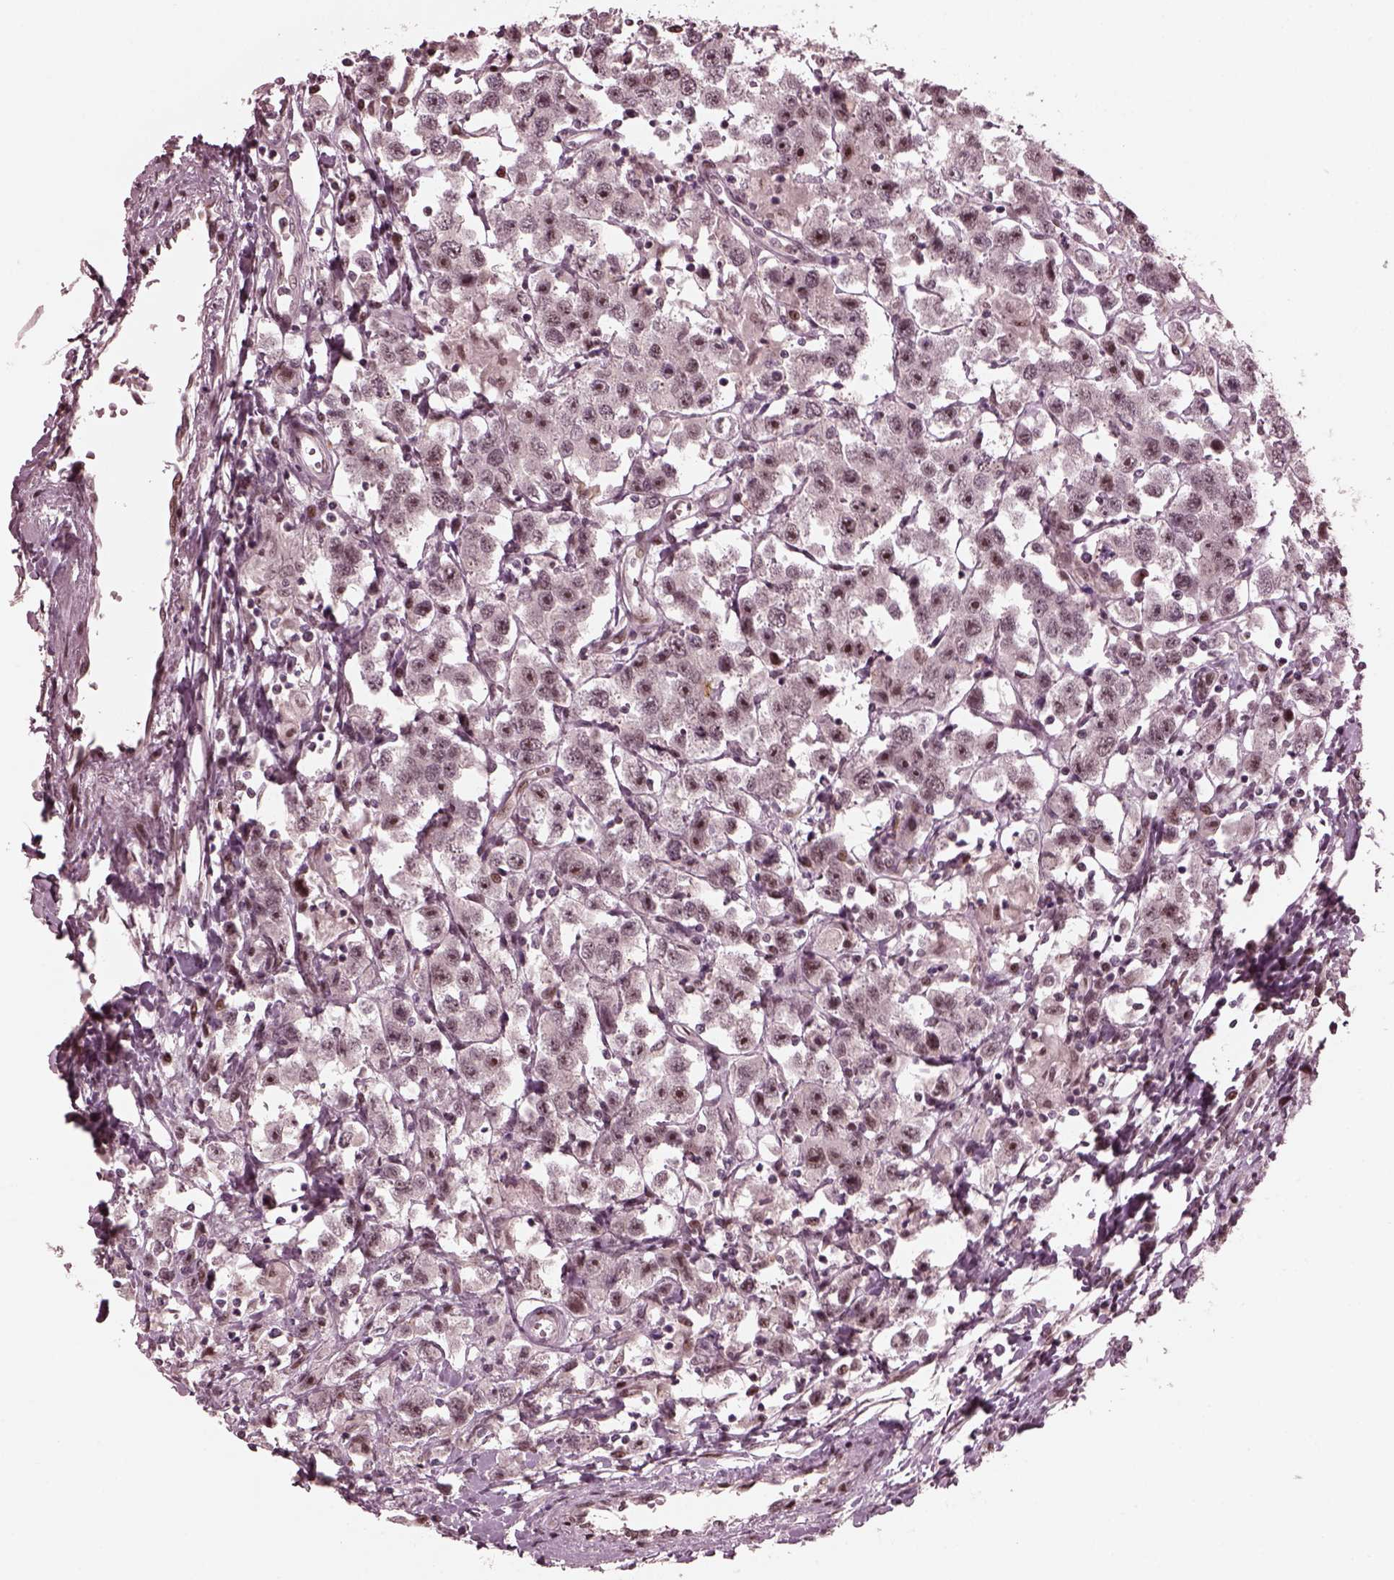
{"staining": {"intensity": "negative", "quantity": "none", "location": "none"}, "tissue": "testis cancer", "cell_type": "Tumor cells", "image_type": "cancer", "snomed": [{"axis": "morphology", "description": "Seminoma, NOS"}, {"axis": "topography", "description": "Testis"}], "caption": "Seminoma (testis) was stained to show a protein in brown. There is no significant staining in tumor cells.", "gene": "TRIB3", "patient": {"sex": "male", "age": 45}}